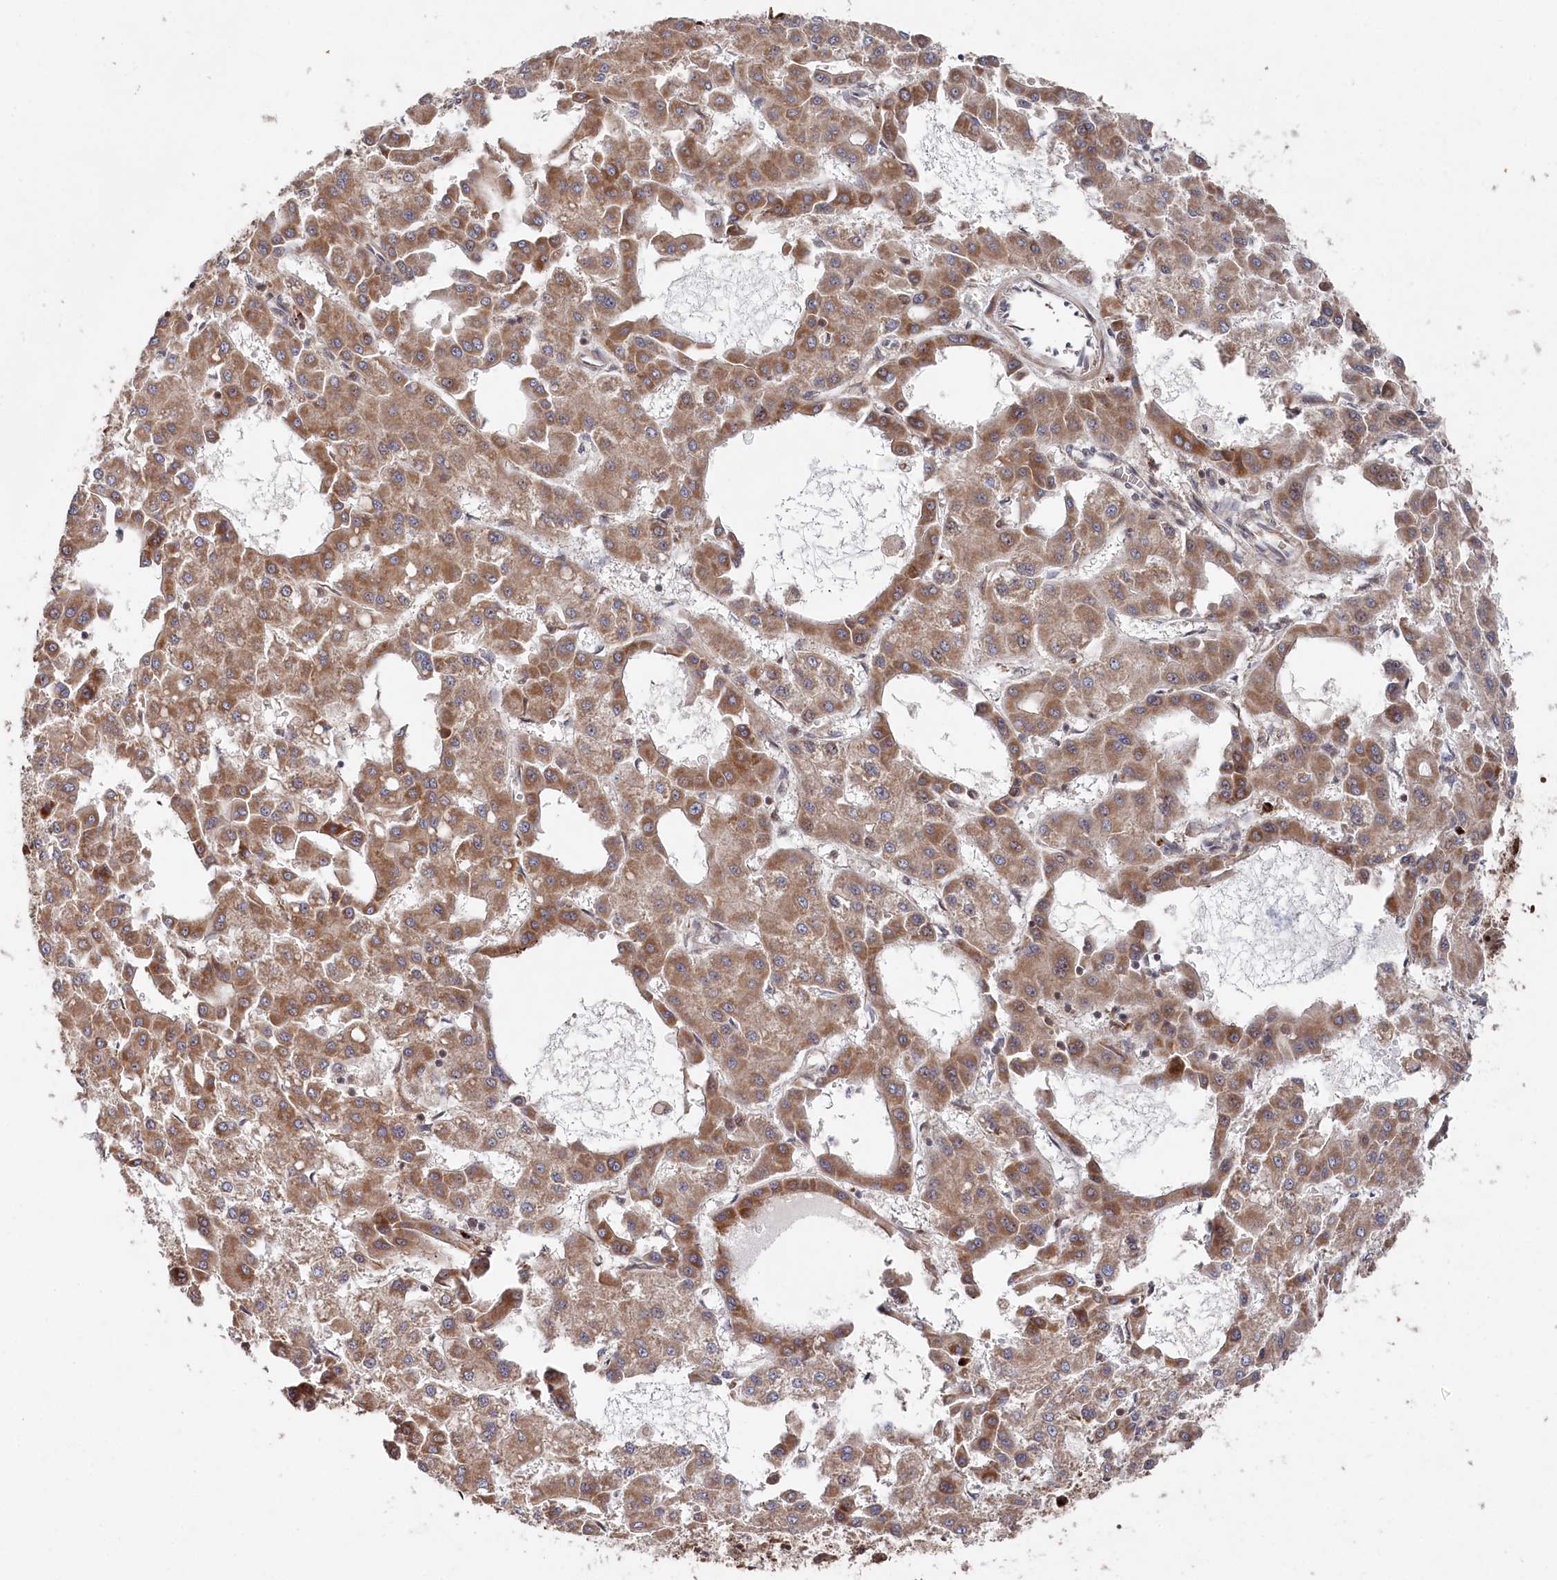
{"staining": {"intensity": "moderate", "quantity": ">75%", "location": "cytoplasmic/membranous"}, "tissue": "liver cancer", "cell_type": "Tumor cells", "image_type": "cancer", "snomed": [{"axis": "morphology", "description": "Carcinoma, Hepatocellular, NOS"}, {"axis": "topography", "description": "Liver"}], "caption": "Liver cancer (hepatocellular carcinoma) stained with a brown dye shows moderate cytoplasmic/membranous positive staining in approximately >75% of tumor cells.", "gene": "WAPL", "patient": {"sex": "male", "age": 47}}